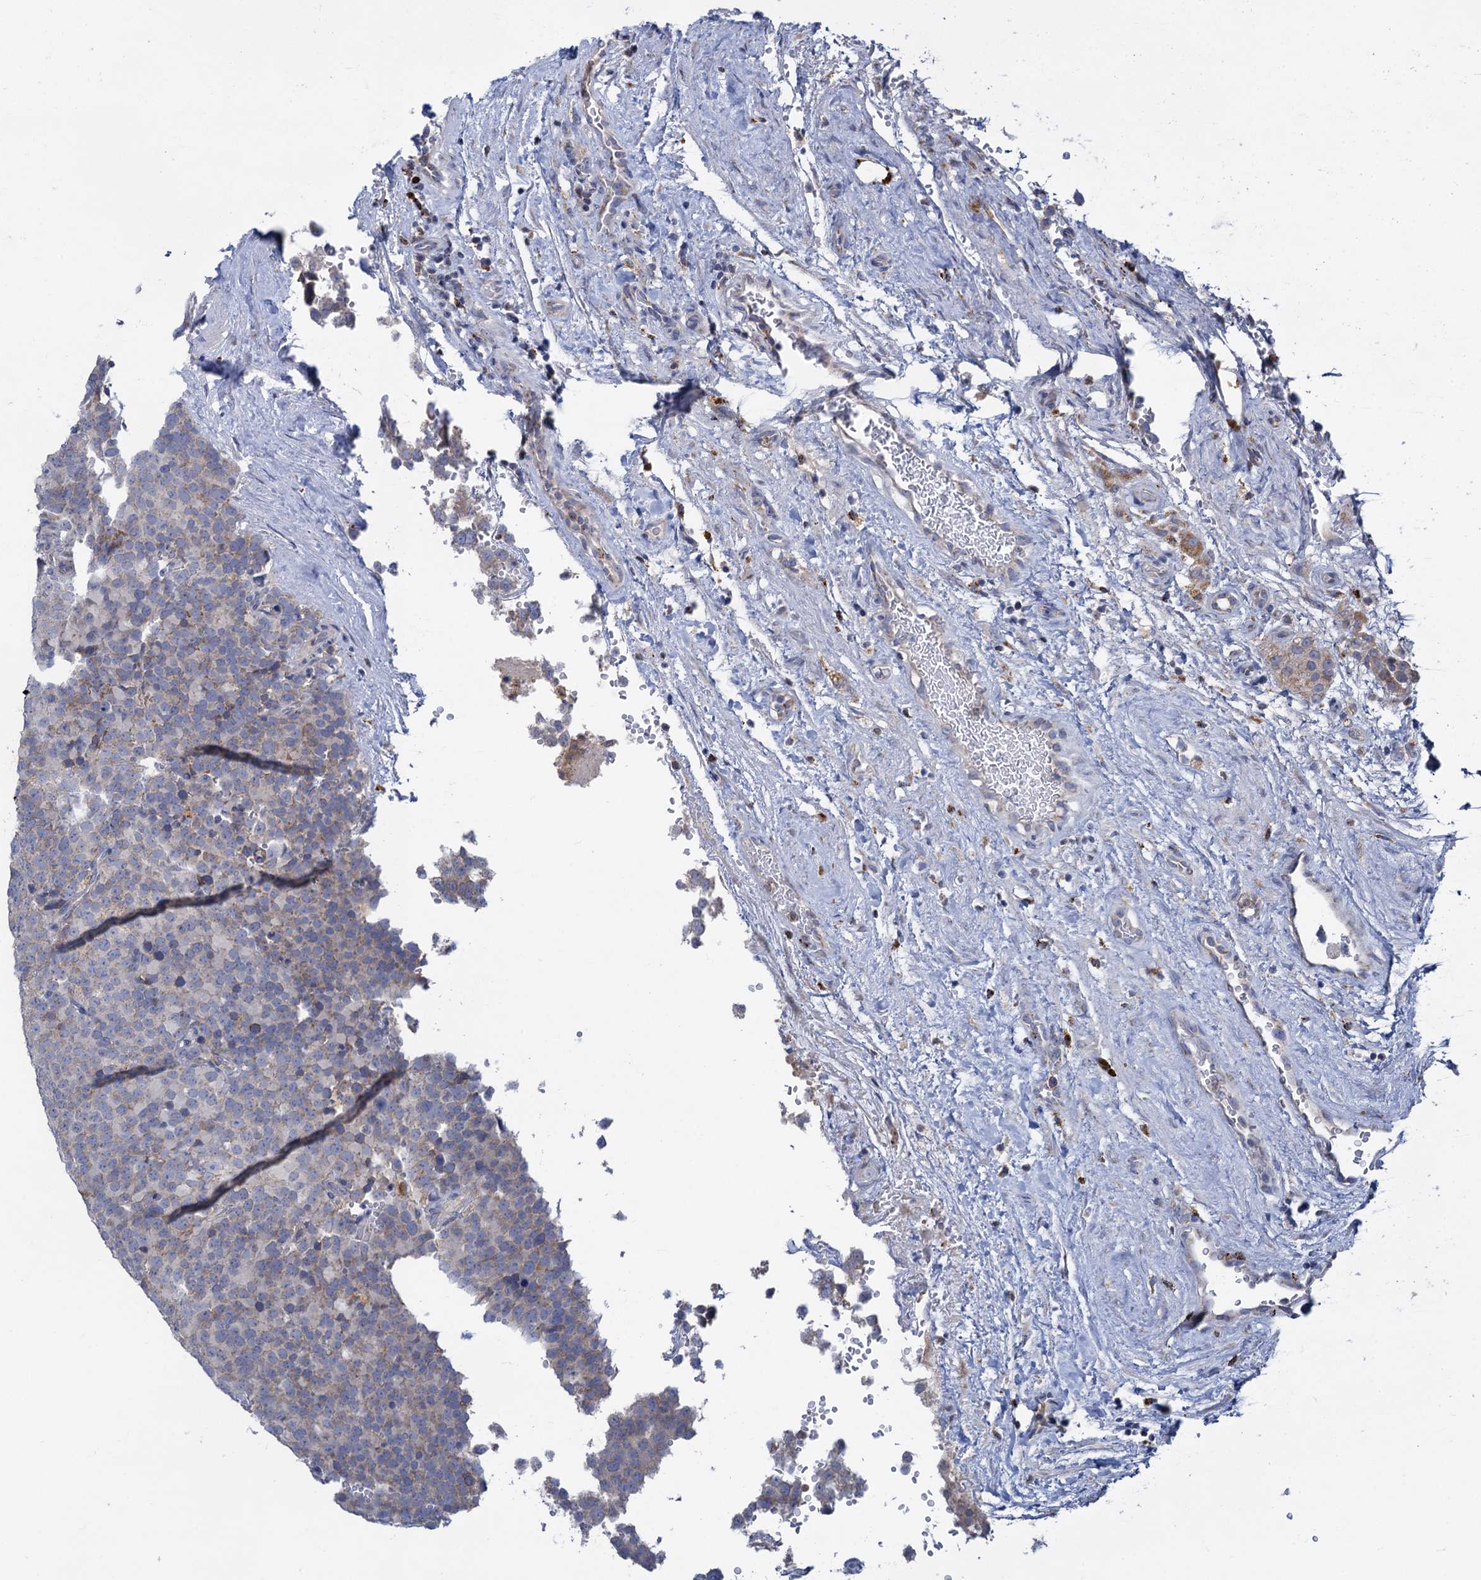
{"staining": {"intensity": "negative", "quantity": "none", "location": "none"}, "tissue": "testis cancer", "cell_type": "Tumor cells", "image_type": "cancer", "snomed": [{"axis": "morphology", "description": "Seminoma, NOS"}, {"axis": "topography", "description": "Testis"}], "caption": "Immunohistochemistry of testis cancer demonstrates no positivity in tumor cells.", "gene": "ANKS3", "patient": {"sex": "male", "age": 71}}